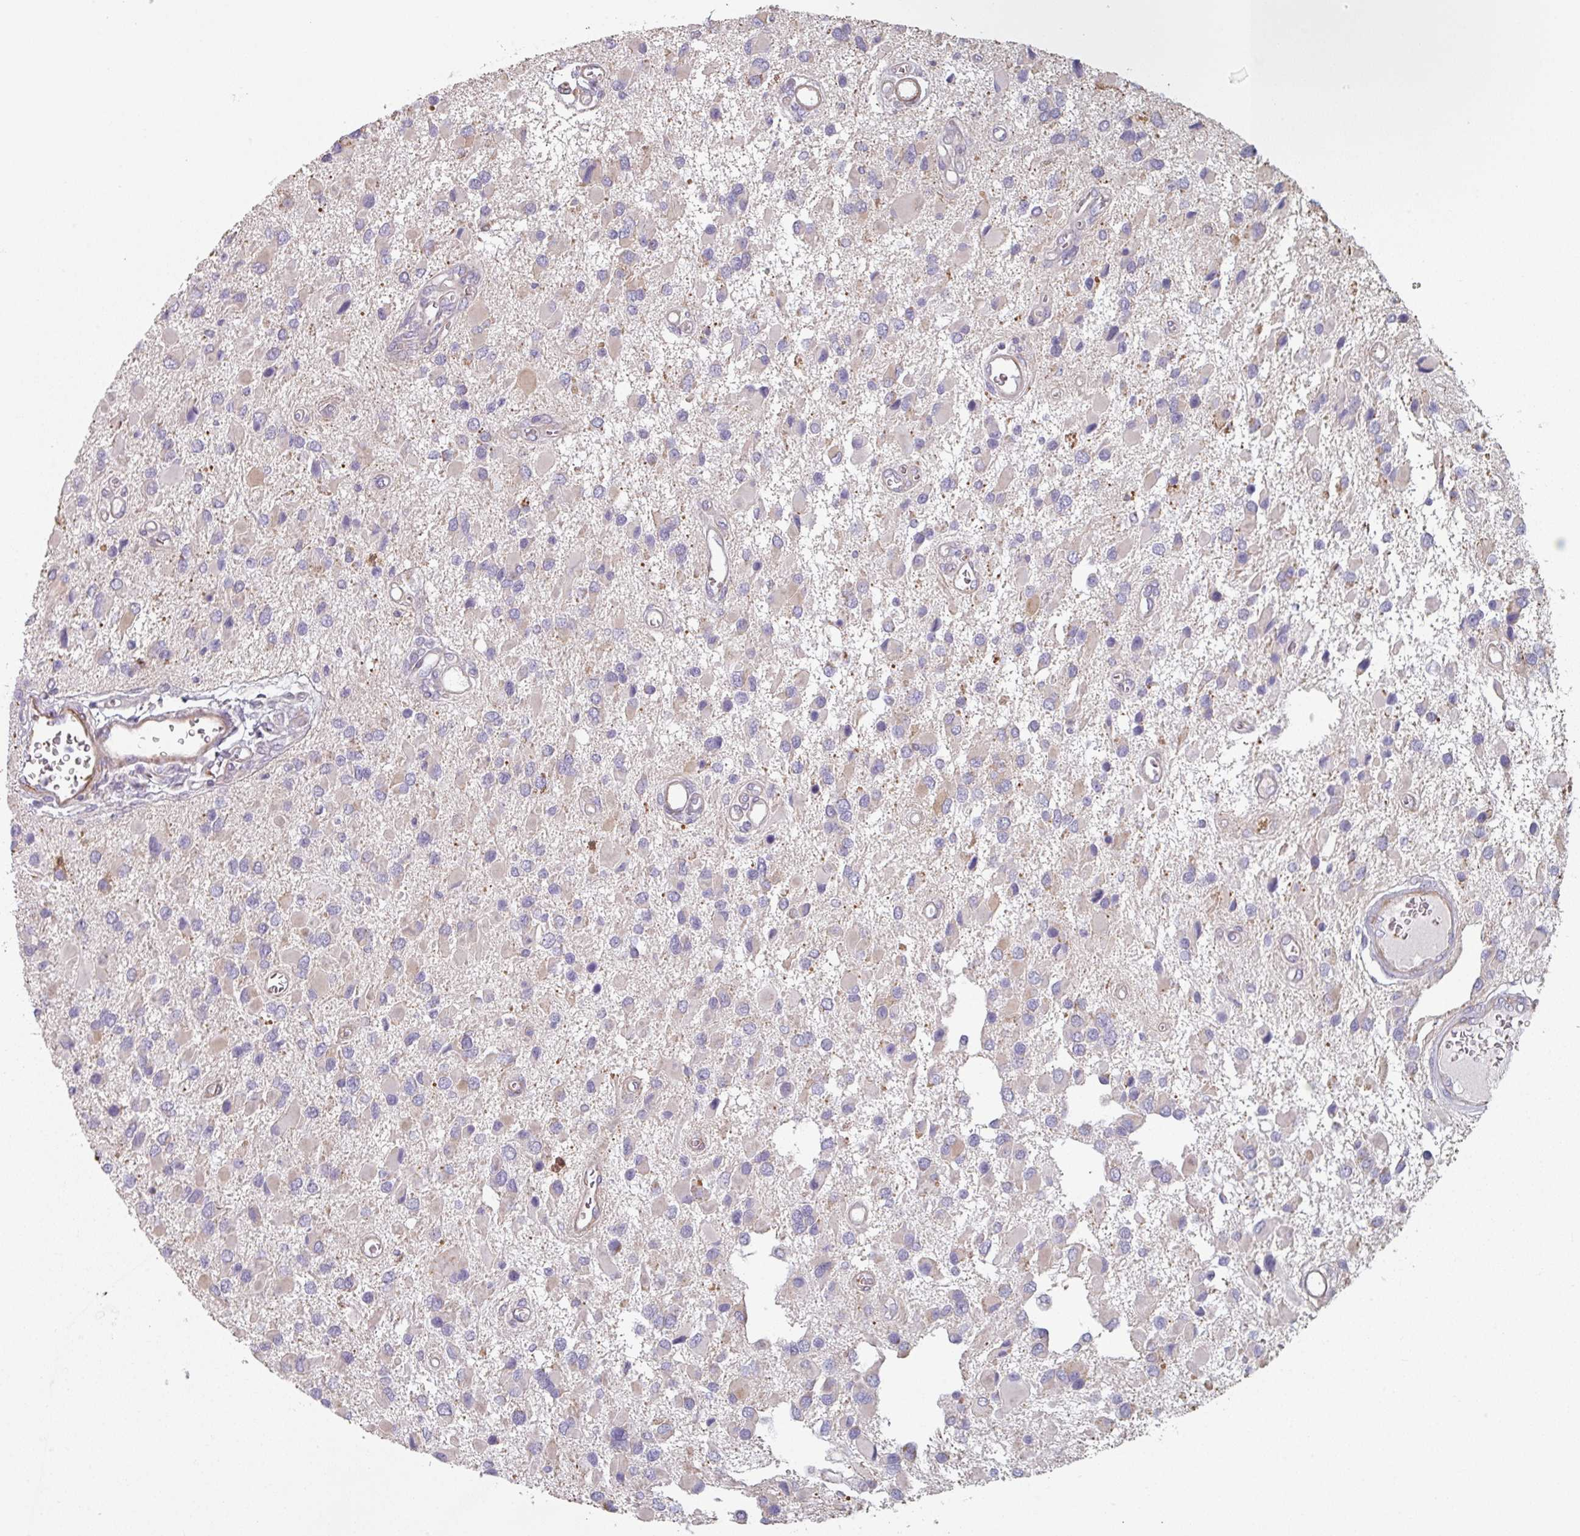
{"staining": {"intensity": "negative", "quantity": "none", "location": "none"}, "tissue": "glioma", "cell_type": "Tumor cells", "image_type": "cancer", "snomed": [{"axis": "morphology", "description": "Glioma, malignant, High grade"}, {"axis": "topography", "description": "Brain"}], "caption": "DAB immunohistochemical staining of glioma shows no significant positivity in tumor cells.", "gene": "GSTA4", "patient": {"sex": "male", "age": 53}}